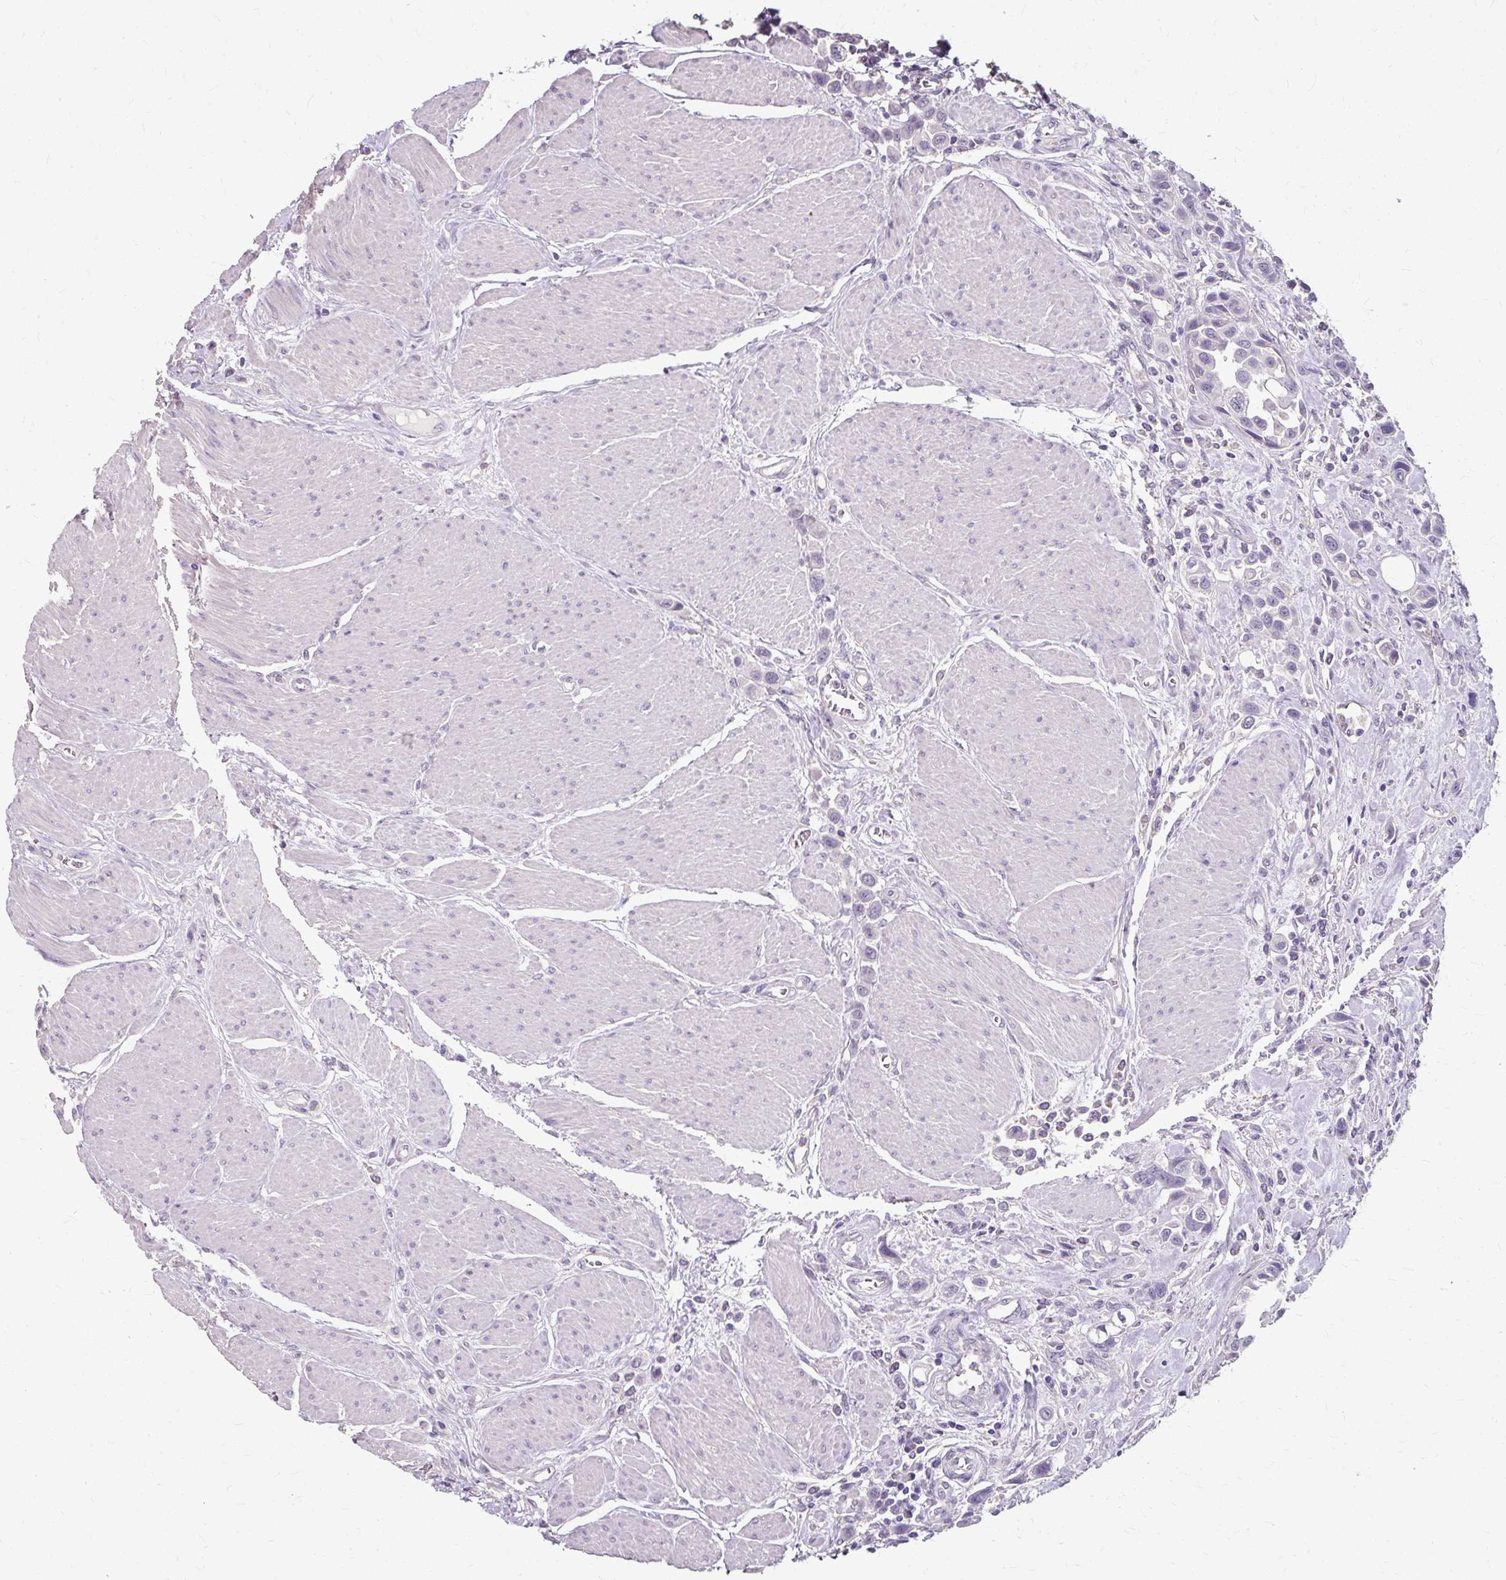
{"staining": {"intensity": "negative", "quantity": "none", "location": "none"}, "tissue": "urothelial cancer", "cell_type": "Tumor cells", "image_type": "cancer", "snomed": [{"axis": "morphology", "description": "Urothelial carcinoma, High grade"}, {"axis": "topography", "description": "Urinary bladder"}], "caption": "Immunohistochemical staining of urothelial cancer reveals no significant staining in tumor cells.", "gene": "KLHL24", "patient": {"sex": "male", "age": 50}}